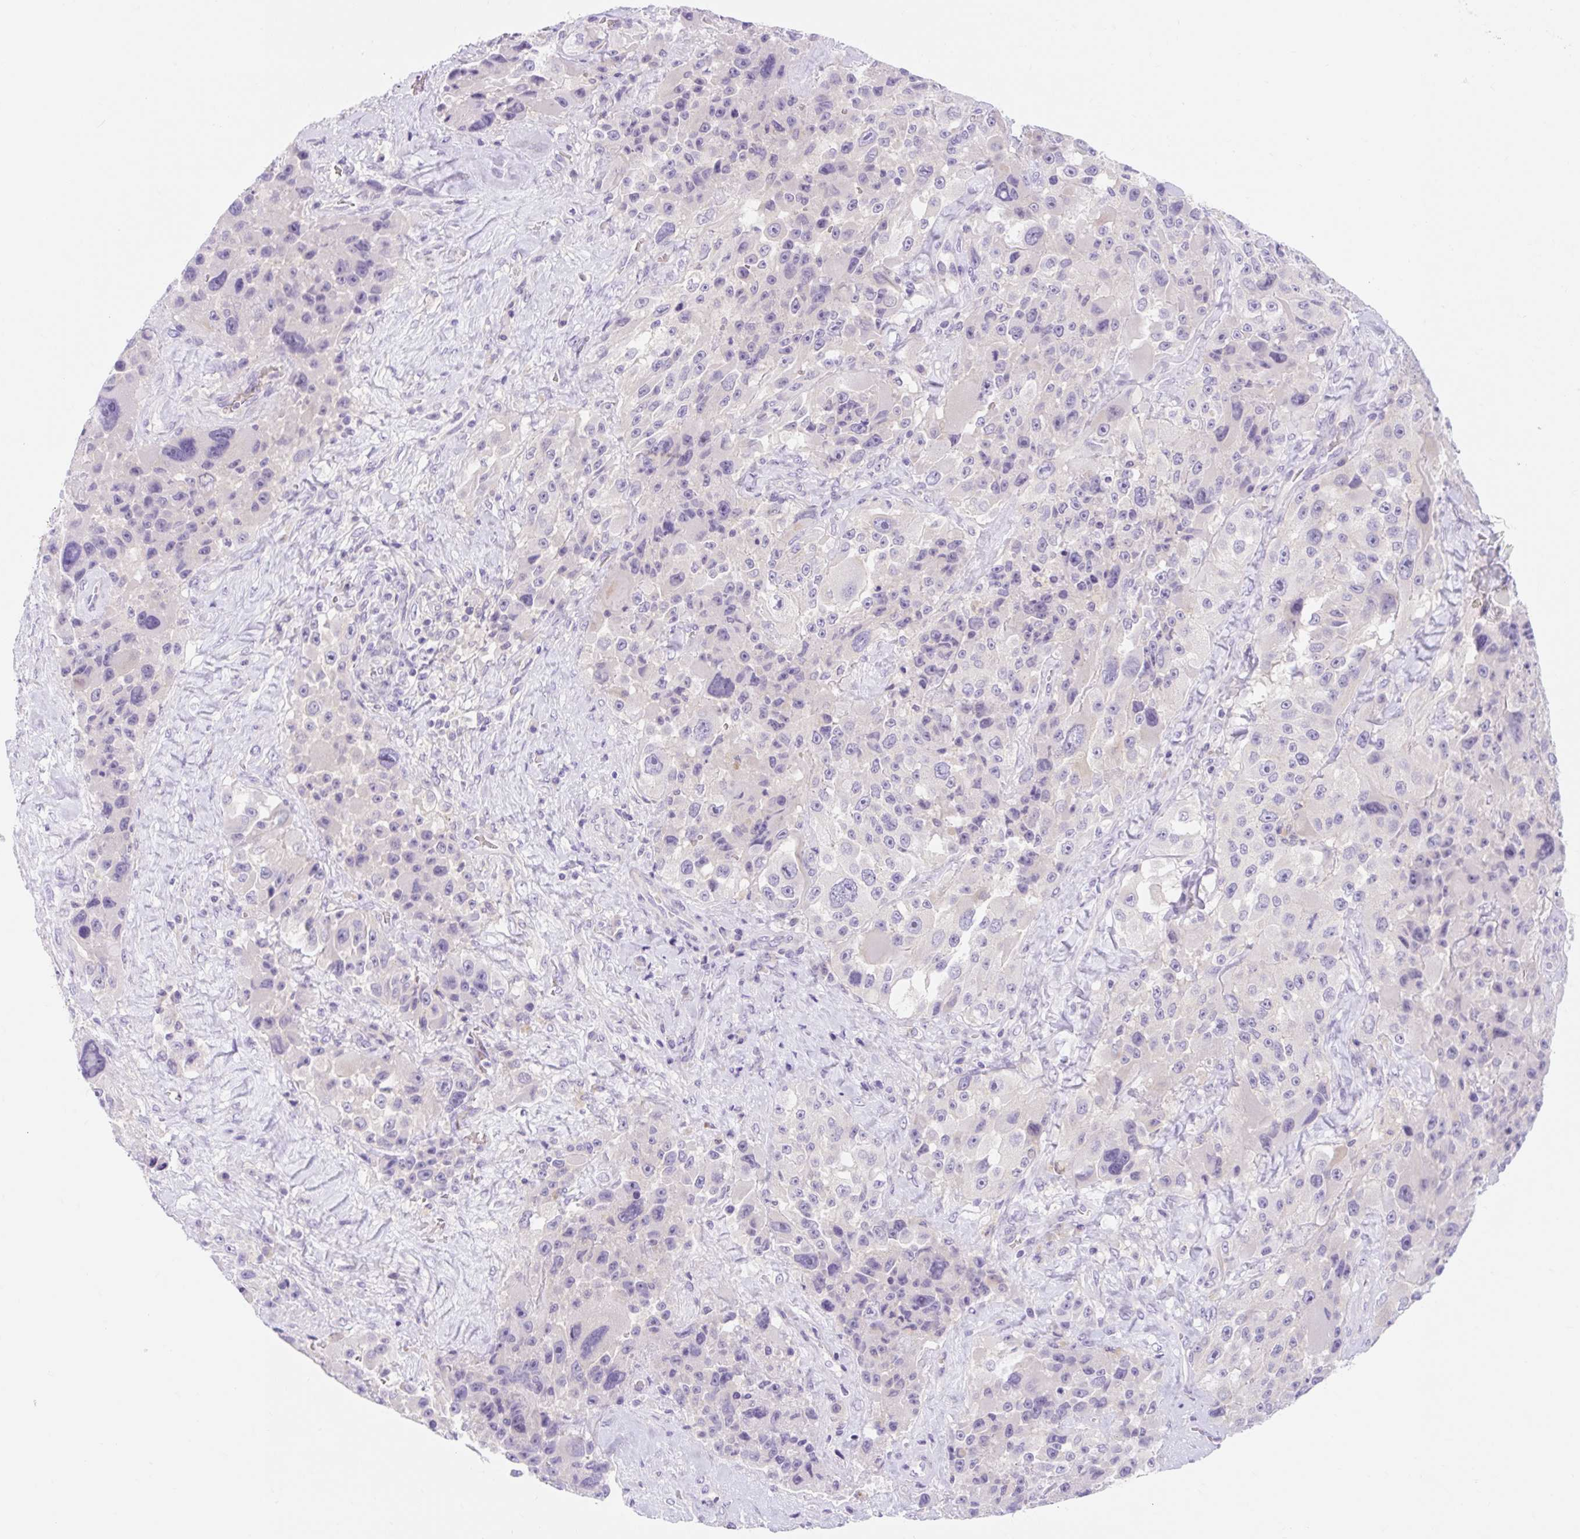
{"staining": {"intensity": "negative", "quantity": "none", "location": "none"}, "tissue": "melanoma", "cell_type": "Tumor cells", "image_type": "cancer", "snomed": [{"axis": "morphology", "description": "Malignant melanoma, Metastatic site"}, {"axis": "topography", "description": "Lymph node"}], "caption": "Immunohistochemistry image of malignant melanoma (metastatic site) stained for a protein (brown), which displays no expression in tumor cells. Nuclei are stained in blue.", "gene": "SLC28A1", "patient": {"sex": "male", "age": 62}}